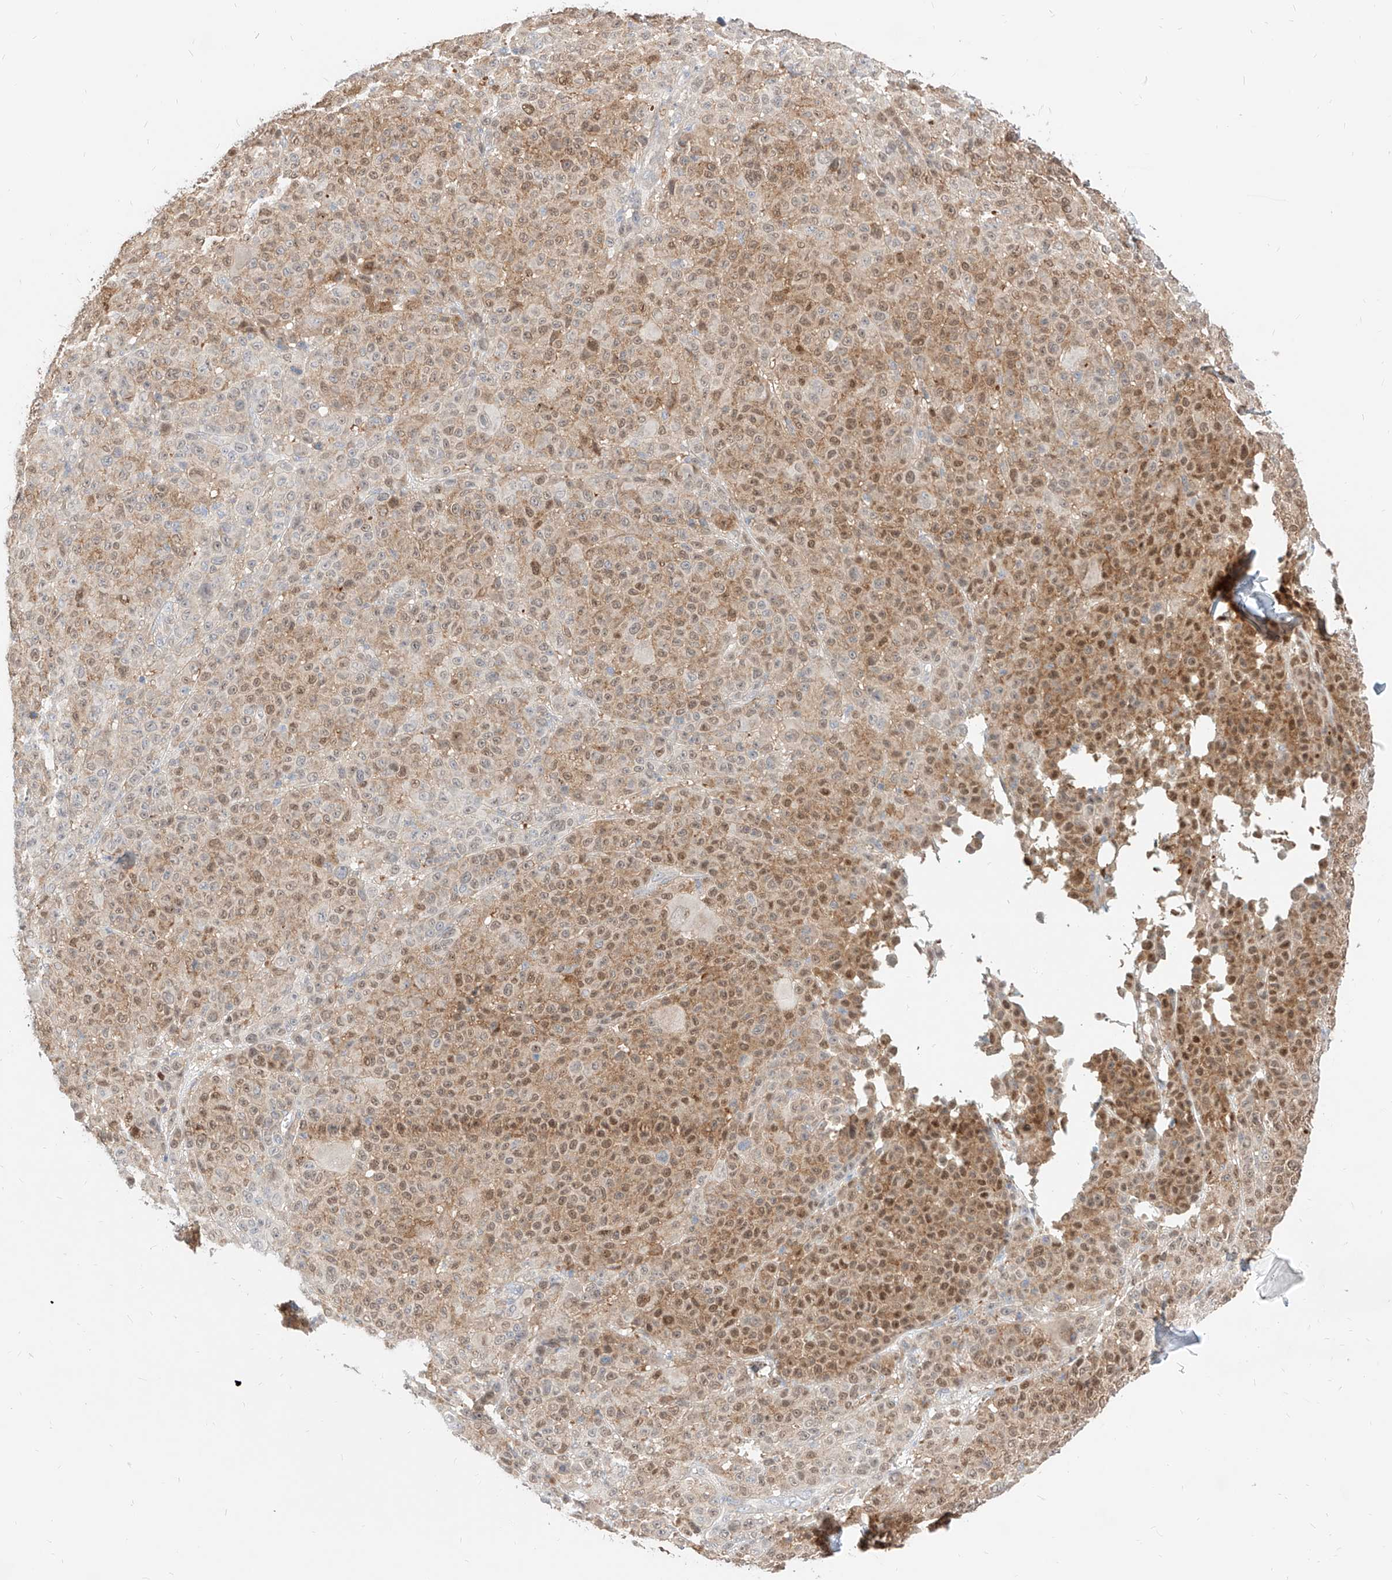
{"staining": {"intensity": "moderate", "quantity": ">75%", "location": "cytoplasmic/membranous,nuclear"}, "tissue": "melanoma", "cell_type": "Tumor cells", "image_type": "cancer", "snomed": [{"axis": "morphology", "description": "Malignant melanoma, NOS"}, {"axis": "topography", "description": "Skin"}], "caption": "A medium amount of moderate cytoplasmic/membranous and nuclear positivity is identified in approximately >75% of tumor cells in malignant melanoma tissue.", "gene": "TSNAX", "patient": {"sex": "female", "age": 94}}